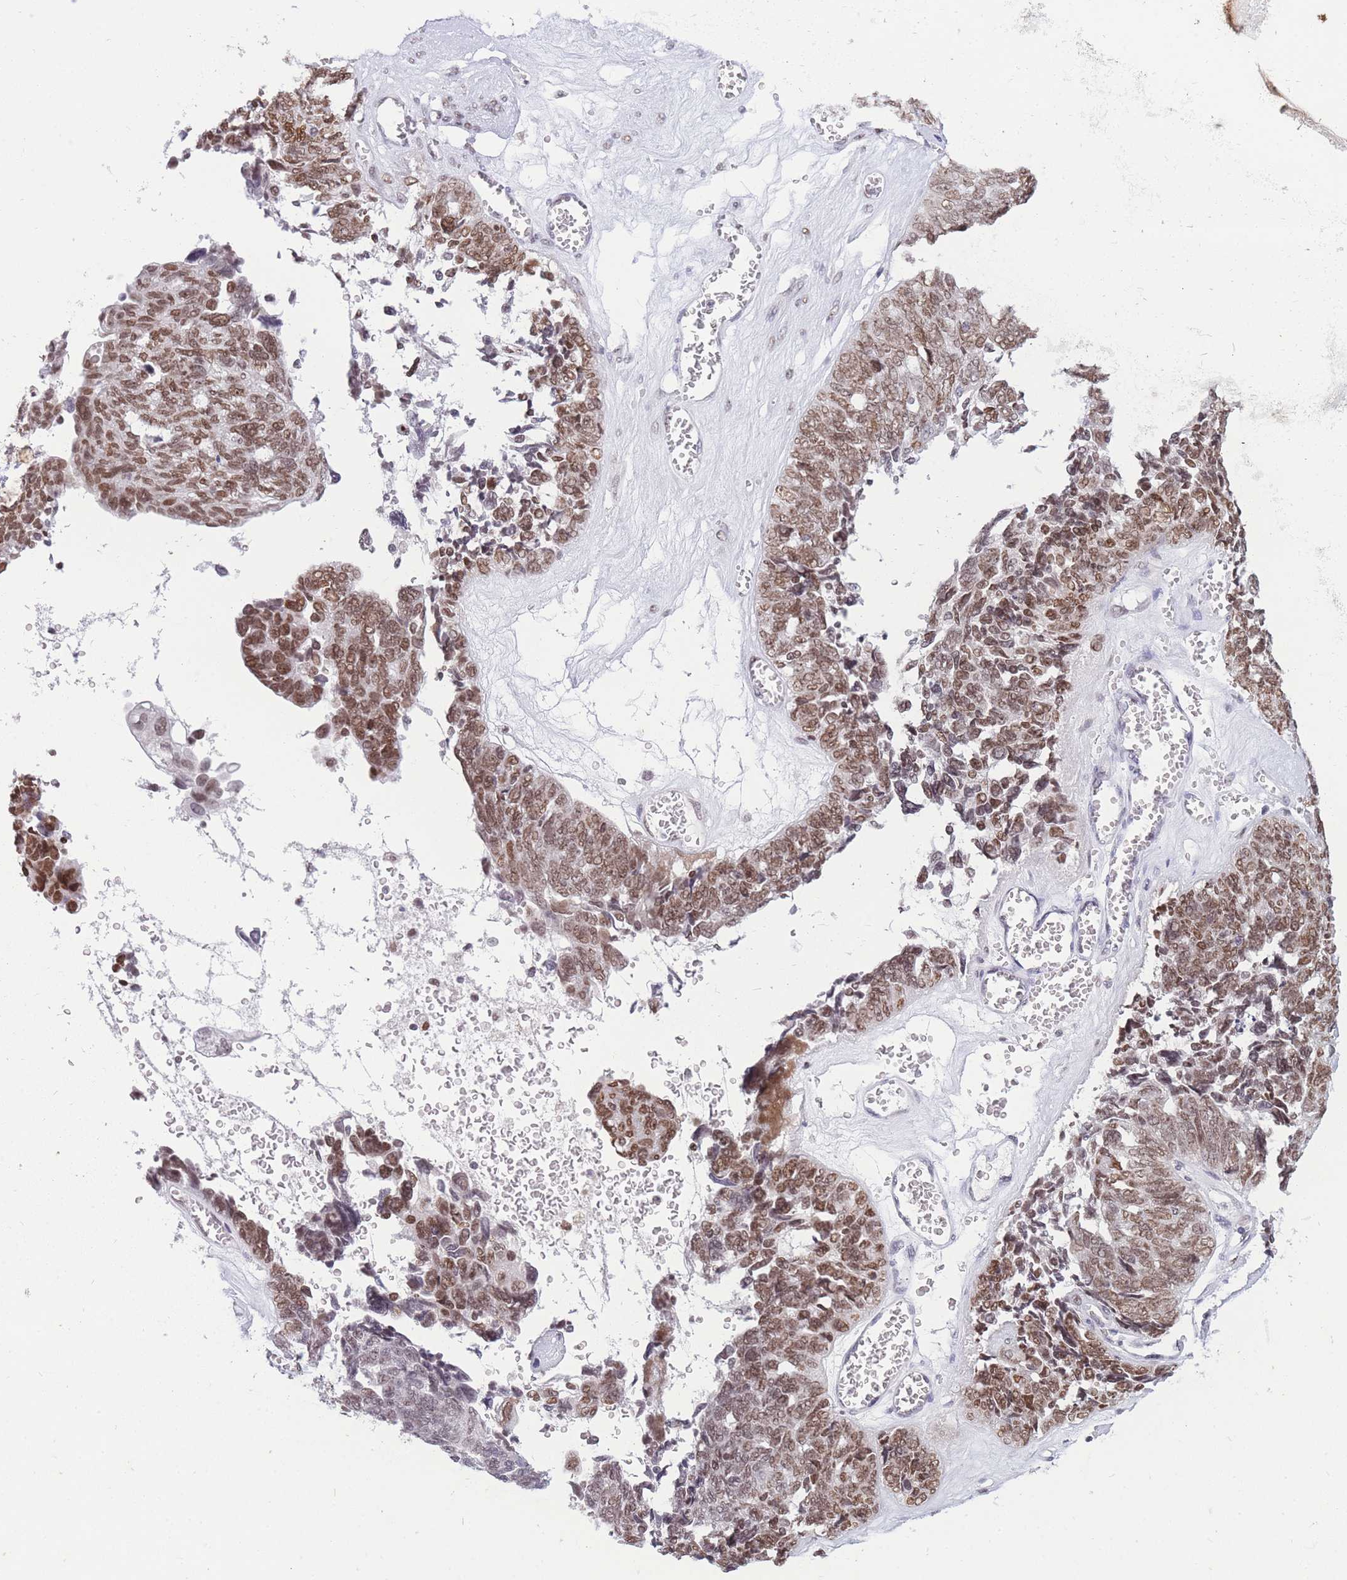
{"staining": {"intensity": "moderate", "quantity": ">75%", "location": "nuclear"}, "tissue": "ovarian cancer", "cell_type": "Tumor cells", "image_type": "cancer", "snomed": [{"axis": "morphology", "description": "Cystadenocarcinoma, serous, NOS"}, {"axis": "topography", "description": "Ovary"}], "caption": "The image exhibits immunohistochemical staining of ovarian cancer (serous cystadenocarcinoma). There is moderate nuclear staining is present in approximately >75% of tumor cells. The protein of interest is stained brown, and the nuclei are stained in blue (DAB (3,3'-diaminobenzidine) IHC with brightfield microscopy, high magnification).", "gene": "HMGN1", "patient": {"sex": "female", "age": 79}}